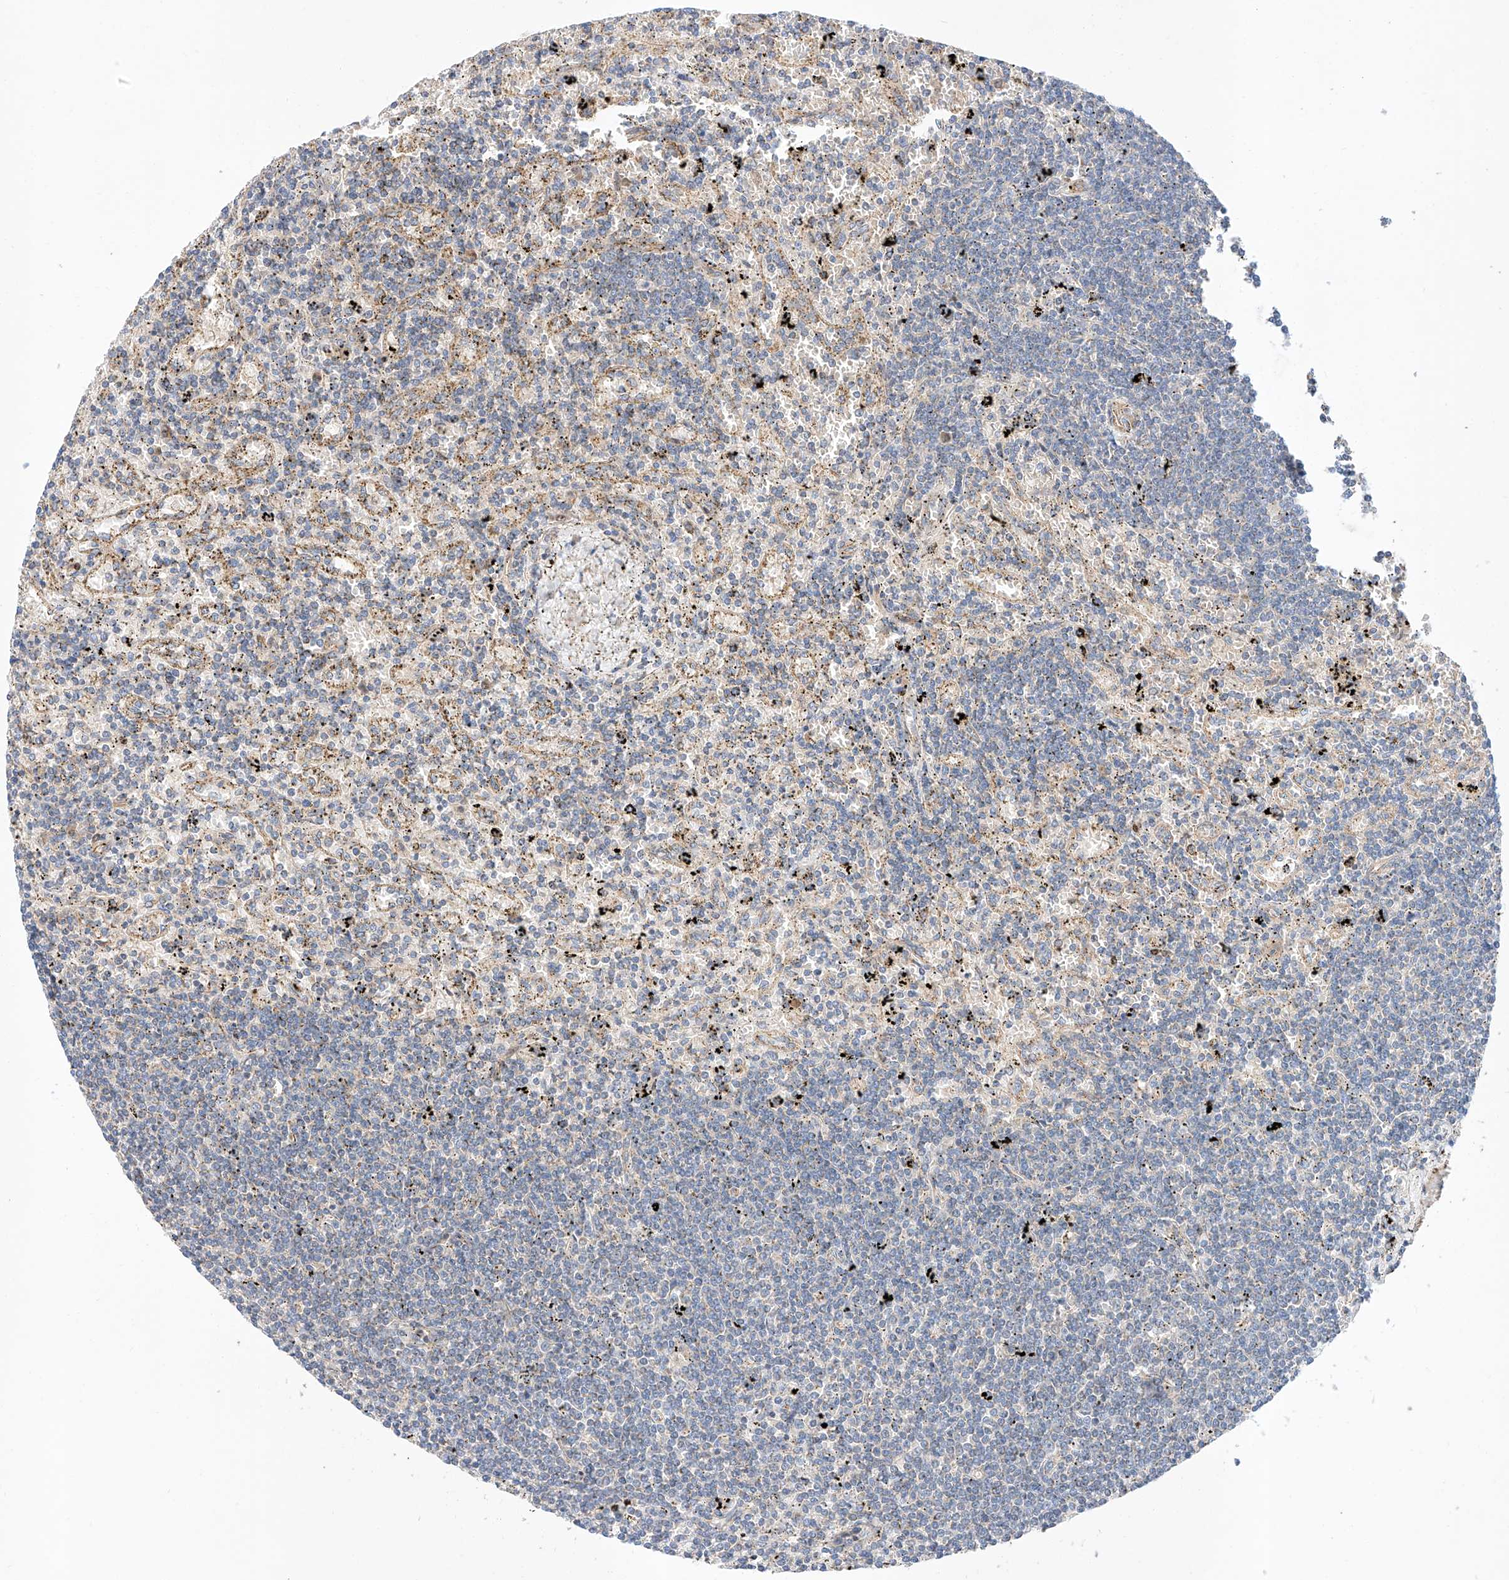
{"staining": {"intensity": "negative", "quantity": "none", "location": "none"}, "tissue": "lymphoma", "cell_type": "Tumor cells", "image_type": "cancer", "snomed": [{"axis": "morphology", "description": "Malignant lymphoma, non-Hodgkin's type, Low grade"}, {"axis": "topography", "description": "Spleen"}], "caption": "The immunohistochemistry (IHC) image has no significant positivity in tumor cells of lymphoma tissue. (Brightfield microscopy of DAB (3,3'-diaminobenzidine) immunohistochemistry (IHC) at high magnification).", "gene": "C6orf118", "patient": {"sex": "male", "age": 76}}